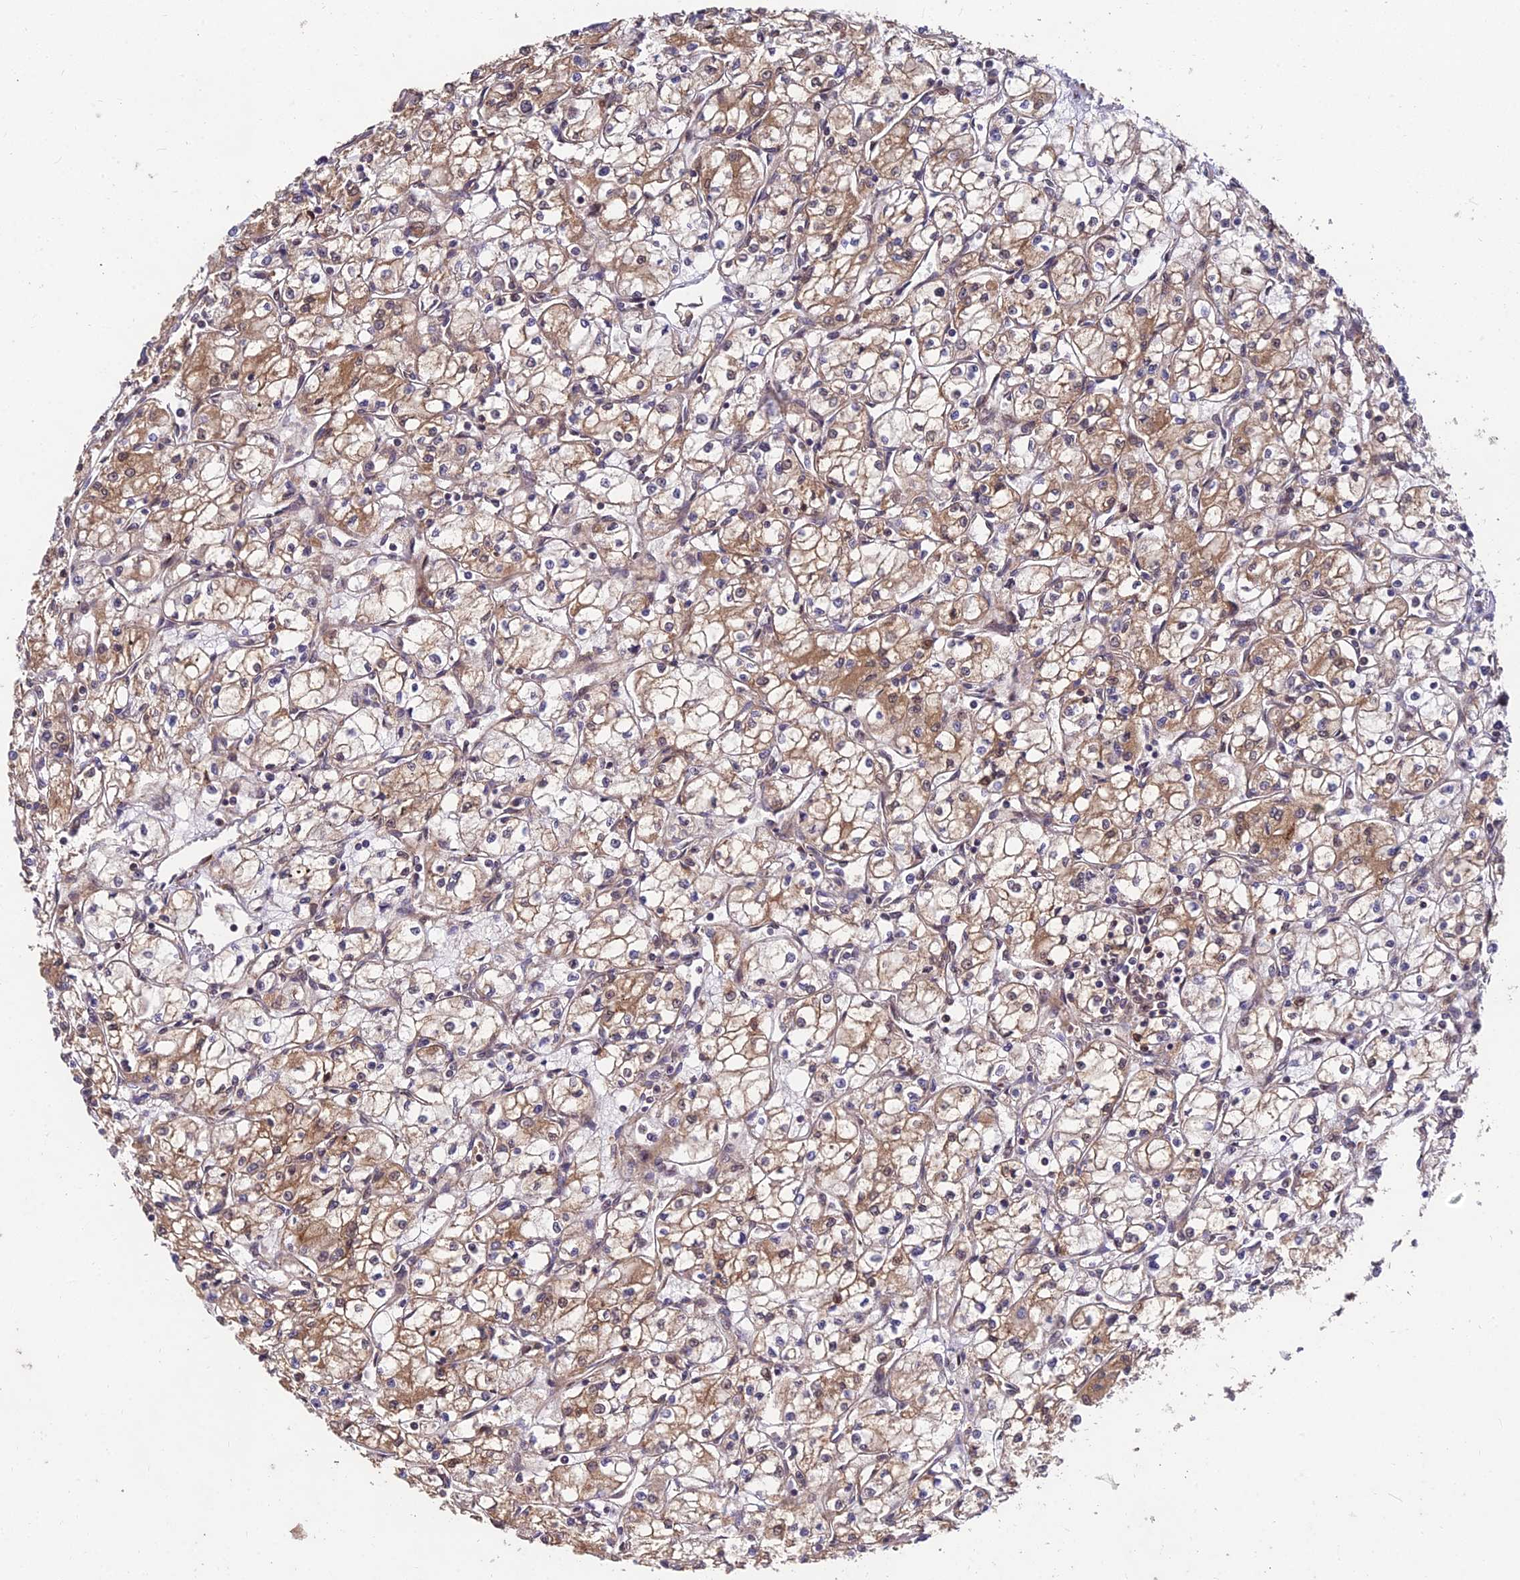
{"staining": {"intensity": "moderate", "quantity": "25%-75%", "location": "cytoplasmic/membranous,nuclear"}, "tissue": "renal cancer", "cell_type": "Tumor cells", "image_type": "cancer", "snomed": [{"axis": "morphology", "description": "Adenocarcinoma, NOS"}, {"axis": "topography", "description": "Kidney"}], "caption": "Renal cancer tissue shows moderate cytoplasmic/membranous and nuclear staining in approximately 25%-75% of tumor cells, visualized by immunohistochemistry.", "gene": "MKKS", "patient": {"sex": "male", "age": 59}}